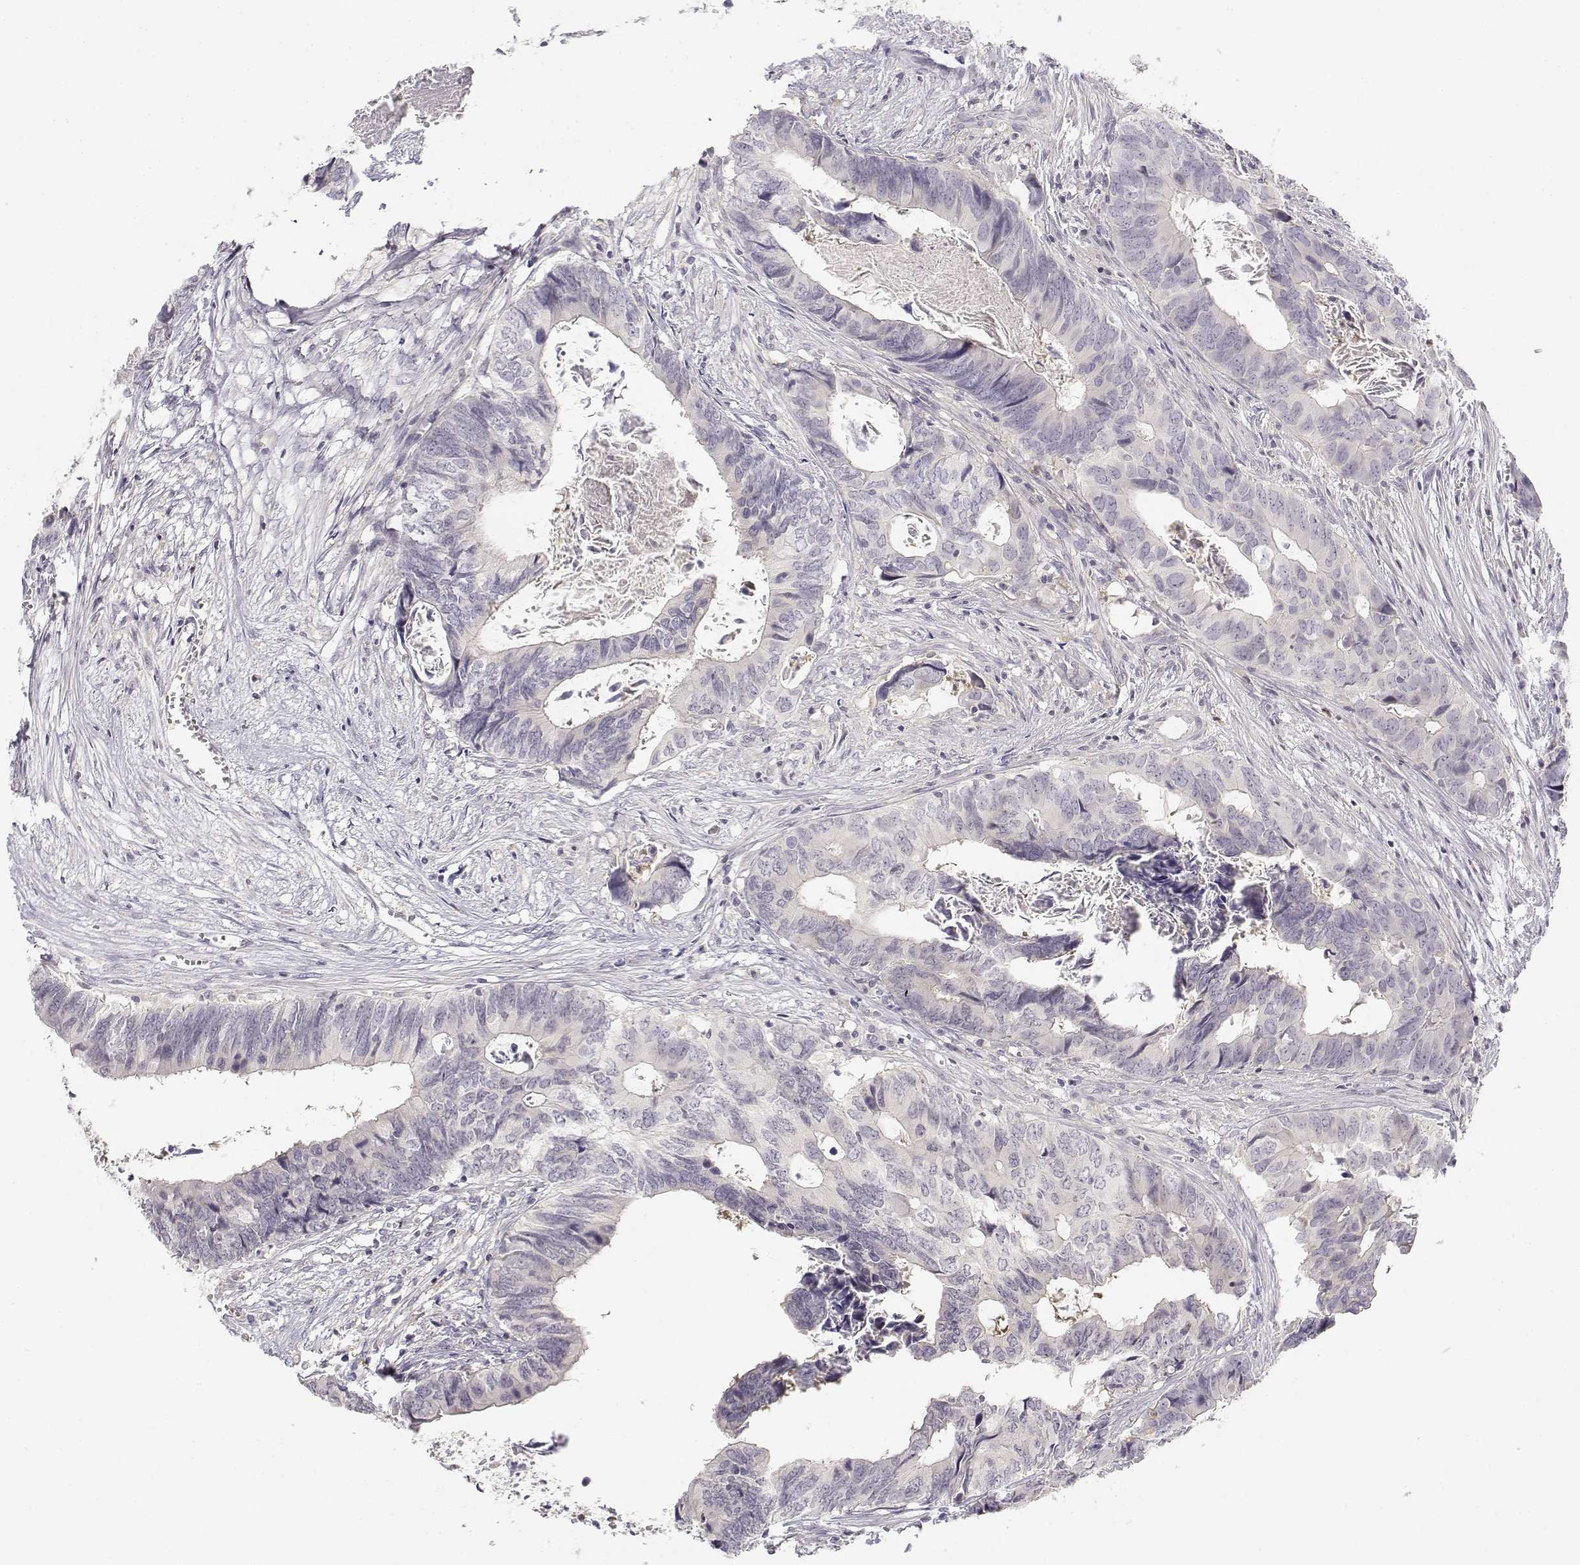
{"staining": {"intensity": "negative", "quantity": "none", "location": "none"}, "tissue": "colorectal cancer", "cell_type": "Tumor cells", "image_type": "cancer", "snomed": [{"axis": "morphology", "description": "Adenocarcinoma, NOS"}, {"axis": "topography", "description": "Colon"}], "caption": "Immunohistochemistry (IHC) photomicrograph of neoplastic tissue: human adenocarcinoma (colorectal) stained with DAB (3,3'-diaminobenzidine) demonstrates no significant protein positivity in tumor cells.", "gene": "GLIPR1L2", "patient": {"sex": "female", "age": 82}}